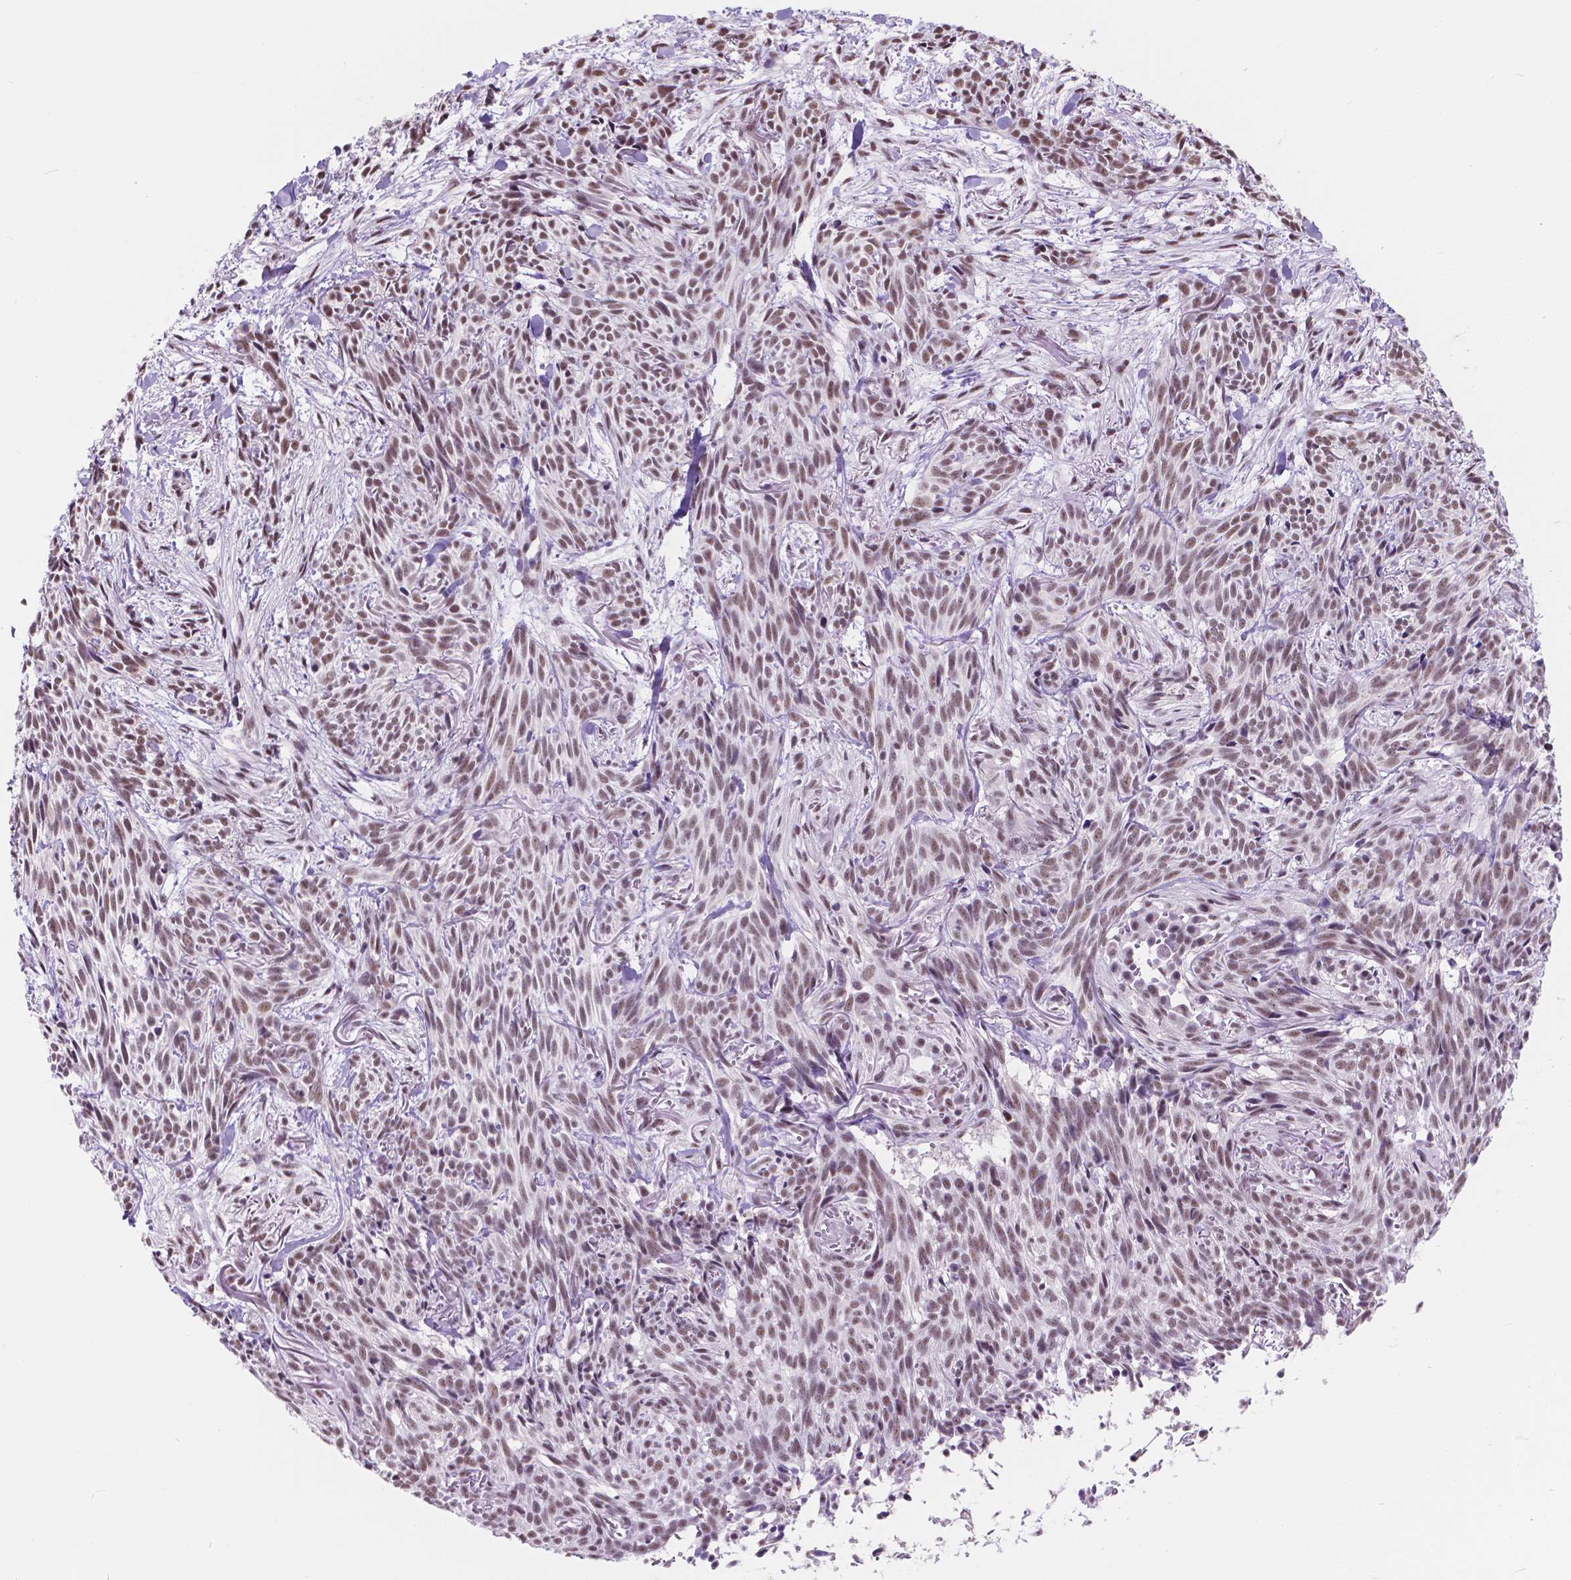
{"staining": {"intensity": "moderate", "quantity": ">75%", "location": "nuclear"}, "tissue": "skin cancer", "cell_type": "Tumor cells", "image_type": "cancer", "snomed": [{"axis": "morphology", "description": "Basal cell carcinoma"}, {"axis": "topography", "description": "Skin"}], "caption": "Immunohistochemical staining of human basal cell carcinoma (skin) reveals medium levels of moderate nuclear protein staining in about >75% of tumor cells.", "gene": "BCAS2", "patient": {"sex": "male", "age": 71}}